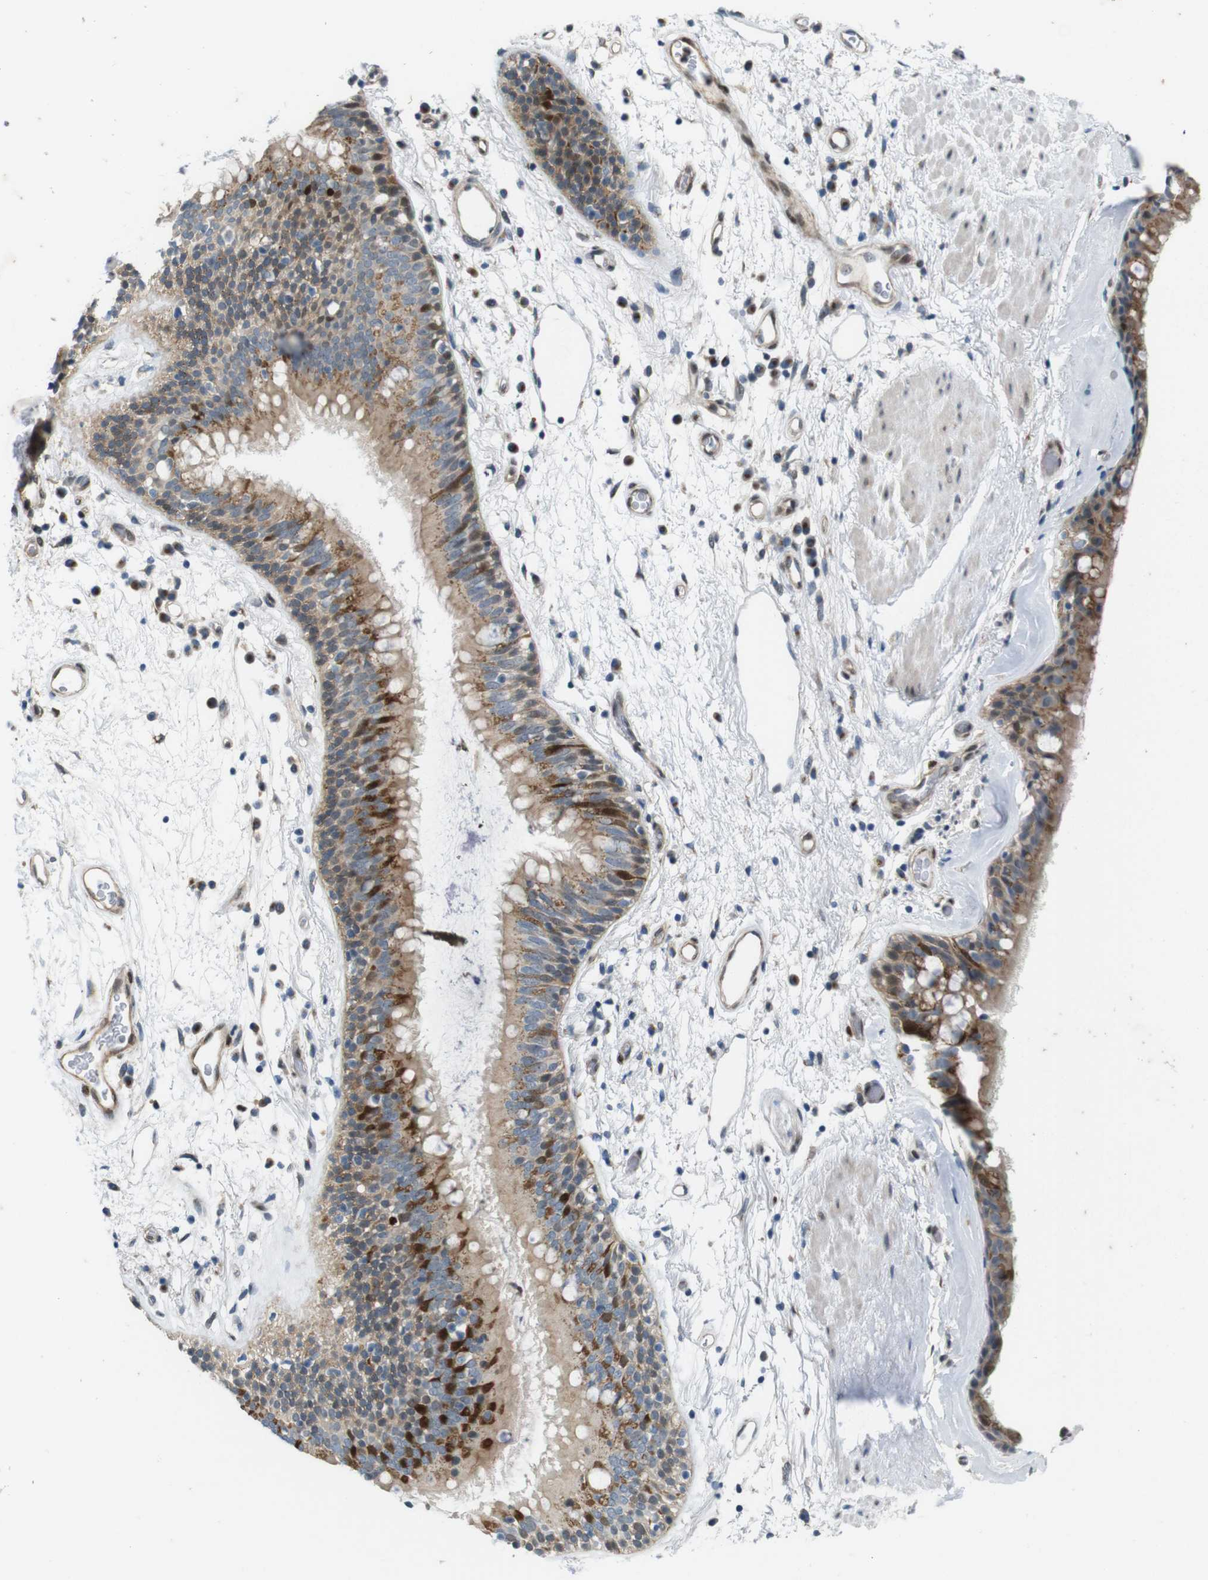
{"staining": {"intensity": "strong", "quantity": "<25%", "location": "cytoplasmic/membranous"}, "tissue": "bronchus", "cell_type": "Respiratory epithelial cells", "image_type": "normal", "snomed": [{"axis": "morphology", "description": "Normal tissue, NOS"}, {"axis": "morphology", "description": "Adenocarcinoma, NOS"}, {"axis": "topography", "description": "Bronchus"}, {"axis": "topography", "description": "Lung"}], "caption": "An image showing strong cytoplasmic/membranous staining in about <25% of respiratory epithelial cells in normal bronchus, as visualized by brown immunohistochemical staining.", "gene": "SKI", "patient": {"sex": "female", "age": 54}}